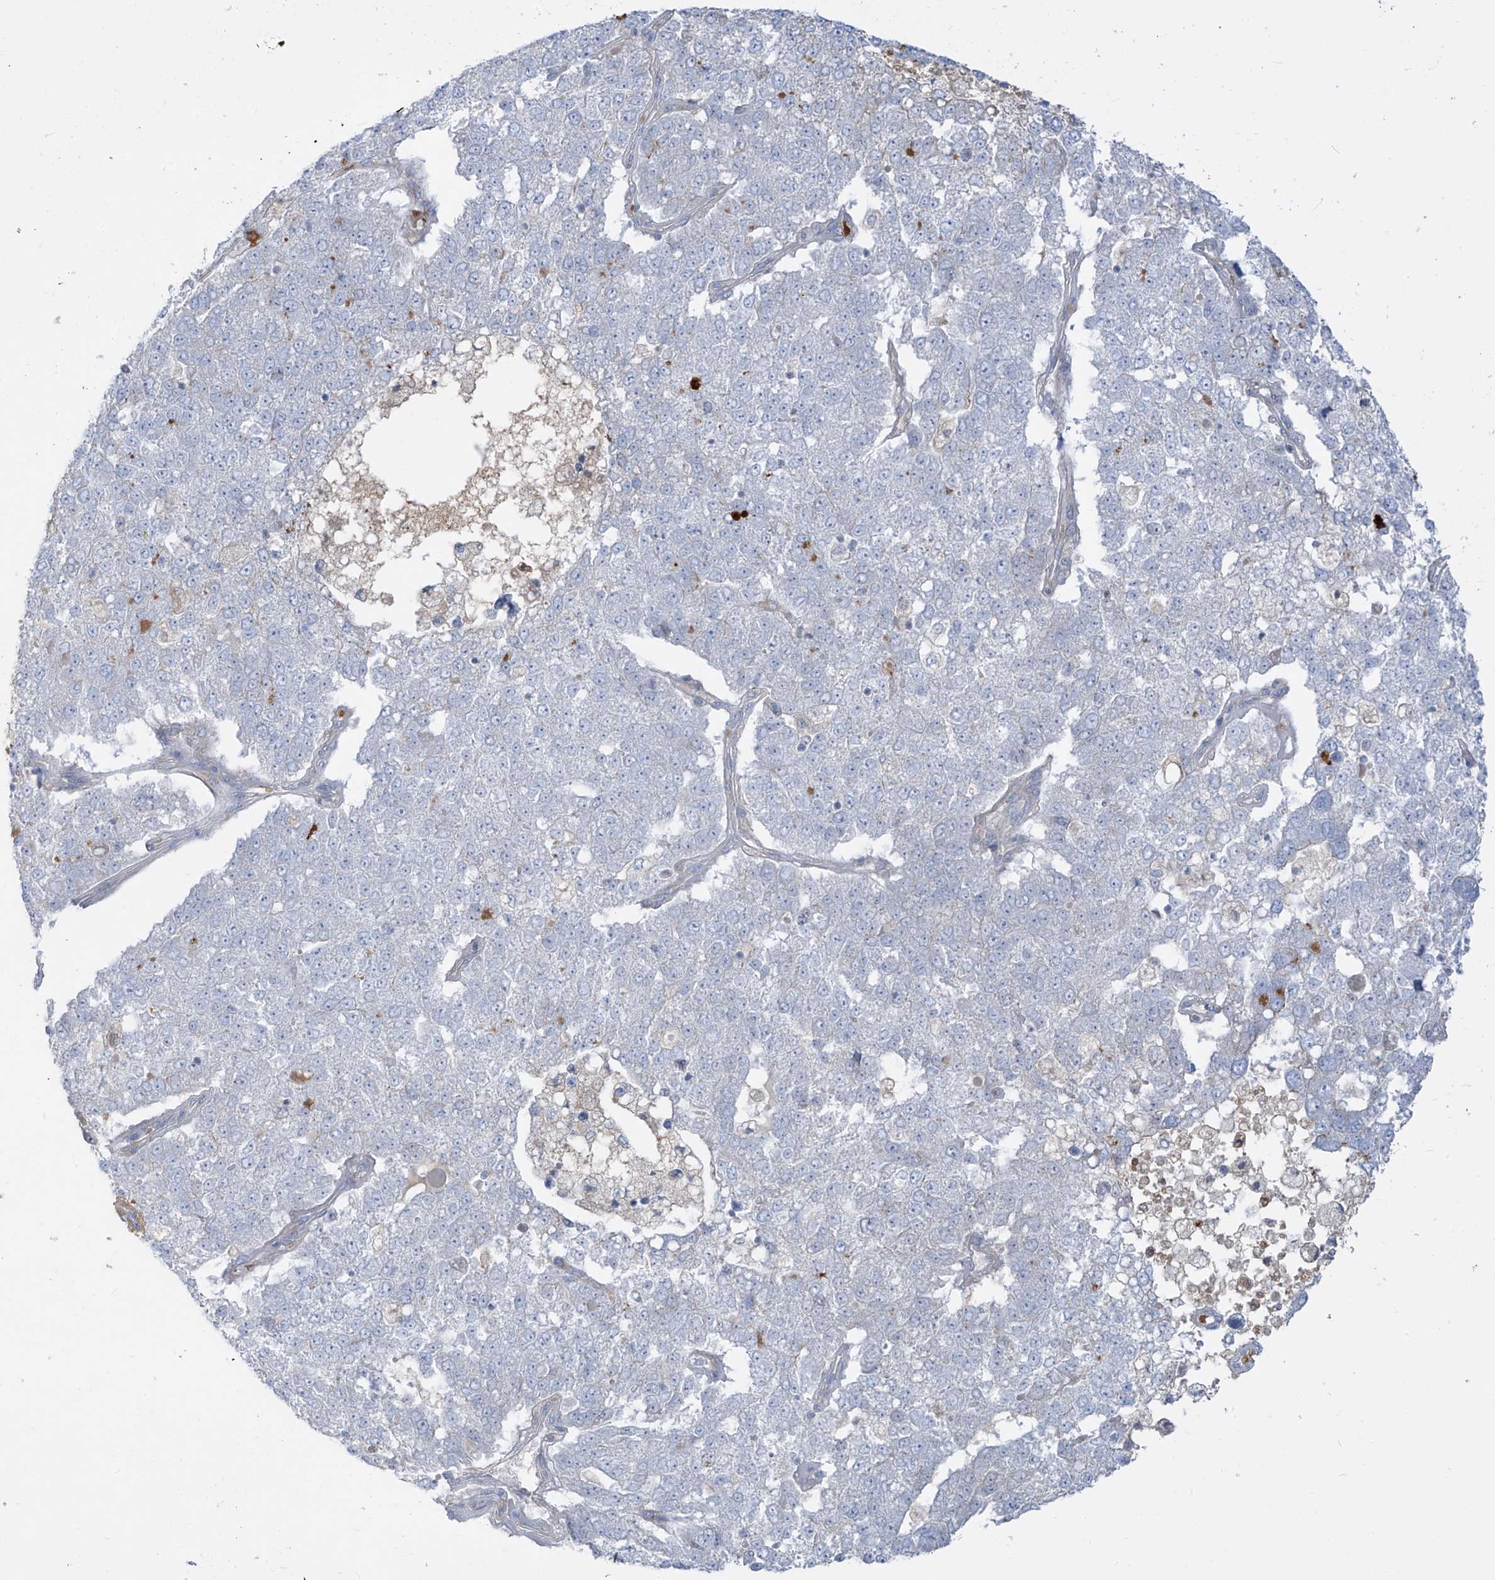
{"staining": {"intensity": "negative", "quantity": "none", "location": "none"}, "tissue": "pancreatic cancer", "cell_type": "Tumor cells", "image_type": "cancer", "snomed": [{"axis": "morphology", "description": "Adenocarcinoma, NOS"}, {"axis": "topography", "description": "Pancreas"}], "caption": "This is an immunohistochemistry image of human pancreatic cancer (adenocarcinoma). There is no expression in tumor cells.", "gene": "DGKQ", "patient": {"sex": "female", "age": 61}}